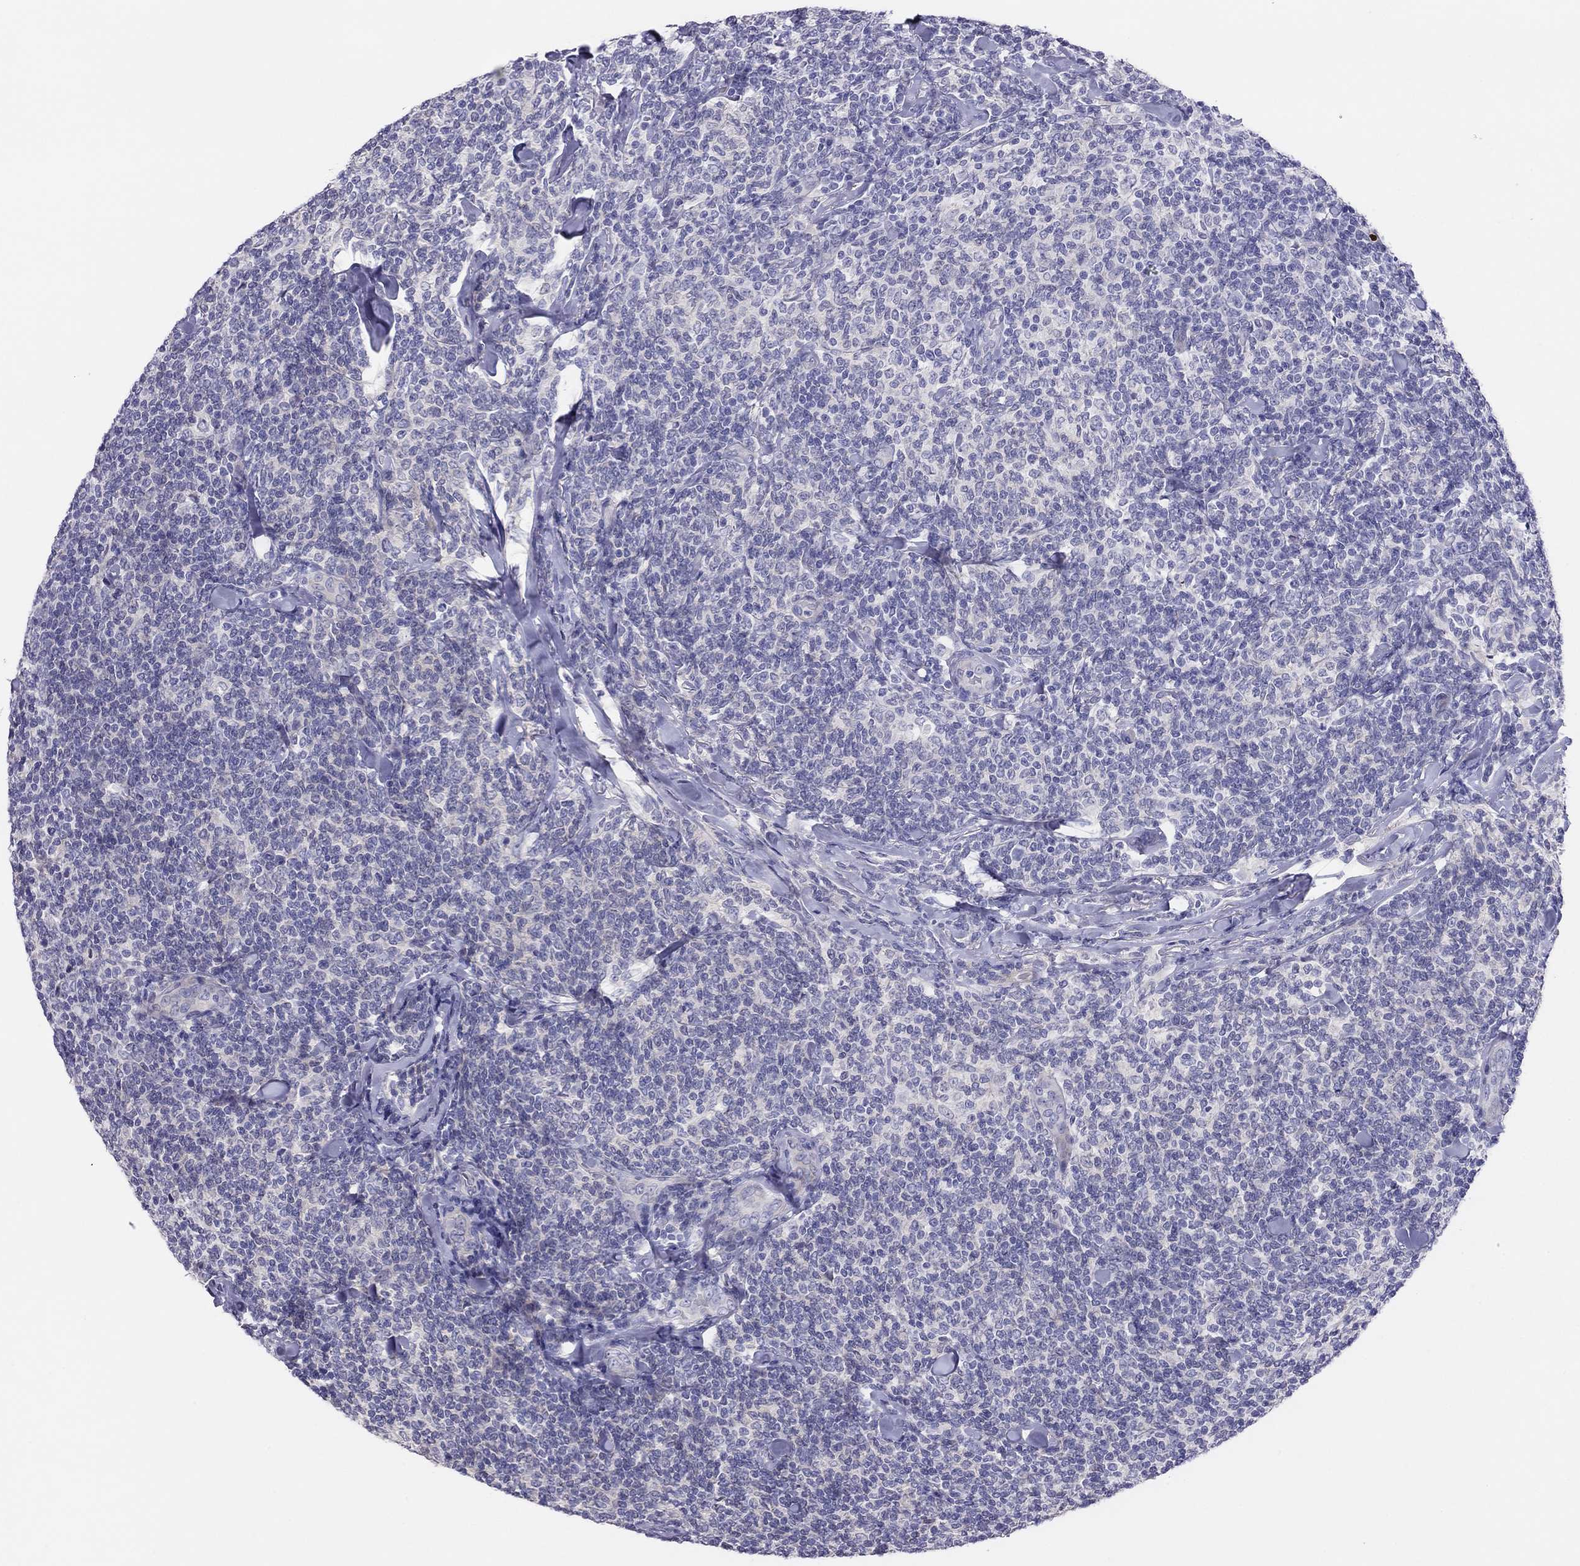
{"staining": {"intensity": "negative", "quantity": "none", "location": "none"}, "tissue": "lymphoma", "cell_type": "Tumor cells", "image_type": "cancer", "snomed": [{"axis": "morphology", "description": "Malignant lymphoma, non-Hodgkin's type, Low grade"}, {"axis": "topography", "description": "Lymph node"}], "caption": "An IHC histopathology image of lymphoma is shown. There is no staining in tumor cells of lymphoma.", "gene": "MGAT4C", "patient": {"sex": "female", "age": 56}}